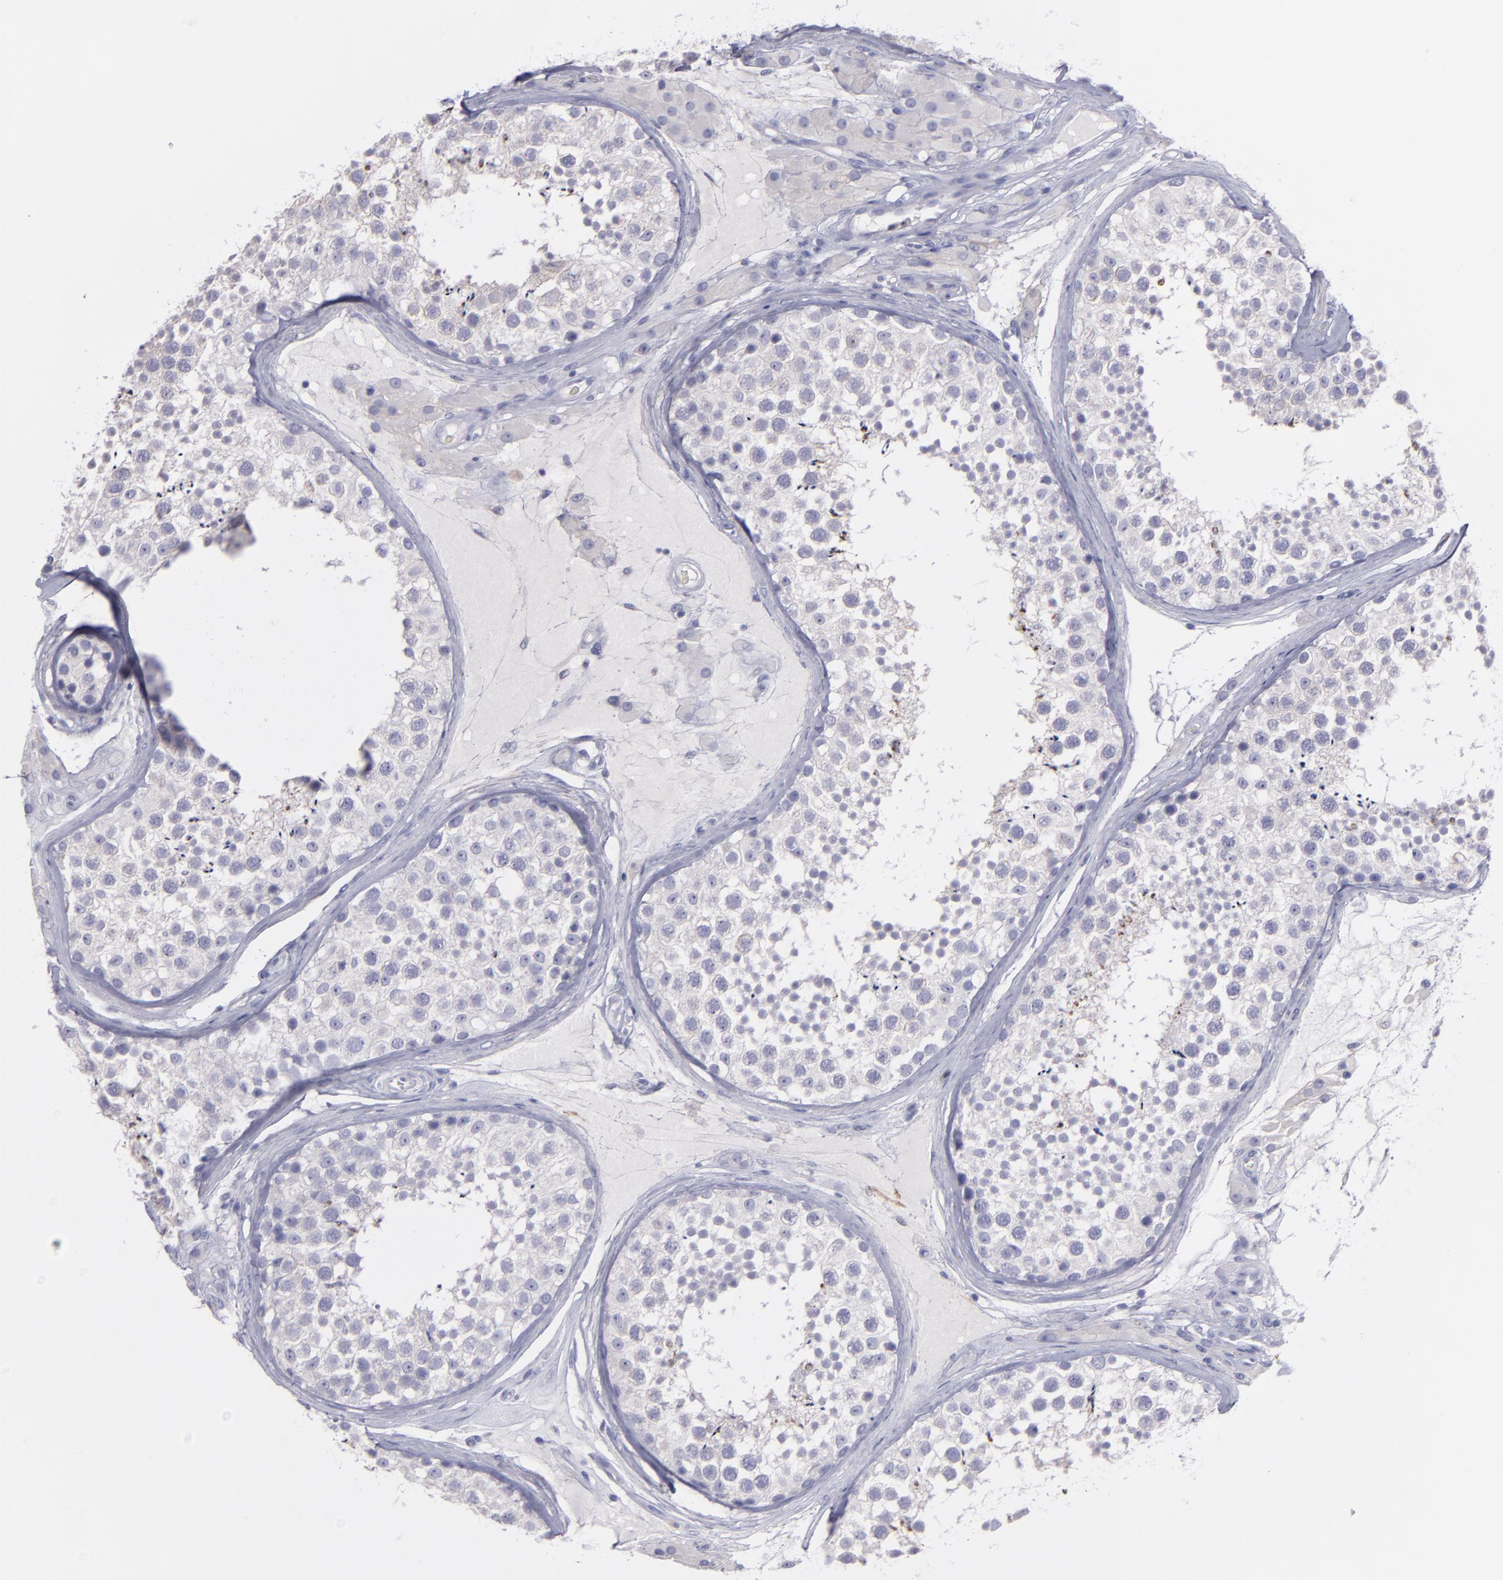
{"staining": {"intensity": "negative", "quantity": "none", "location": "none"}, "tissue": "testis", "cell_type": "Cells in seminiferous ducts", "image_type": "normal", "snomed": [{"axis": "morphology", "description": "Normal tissue, NOS"}, {"axis": "topography", "description": "Testis"}], "caption": "The micrograph exhibits no staining of cells in seminiferous ducts in normal testis. The staining was performed using DAB (3,3'-diaminobenzidine) to visualize the protein expression in brown, while the nuclei were stained in blue with hematoxylin (Magnification: 20x).", "gene": "SNAP25", "patient": {"sex": "male", "age": 46}}